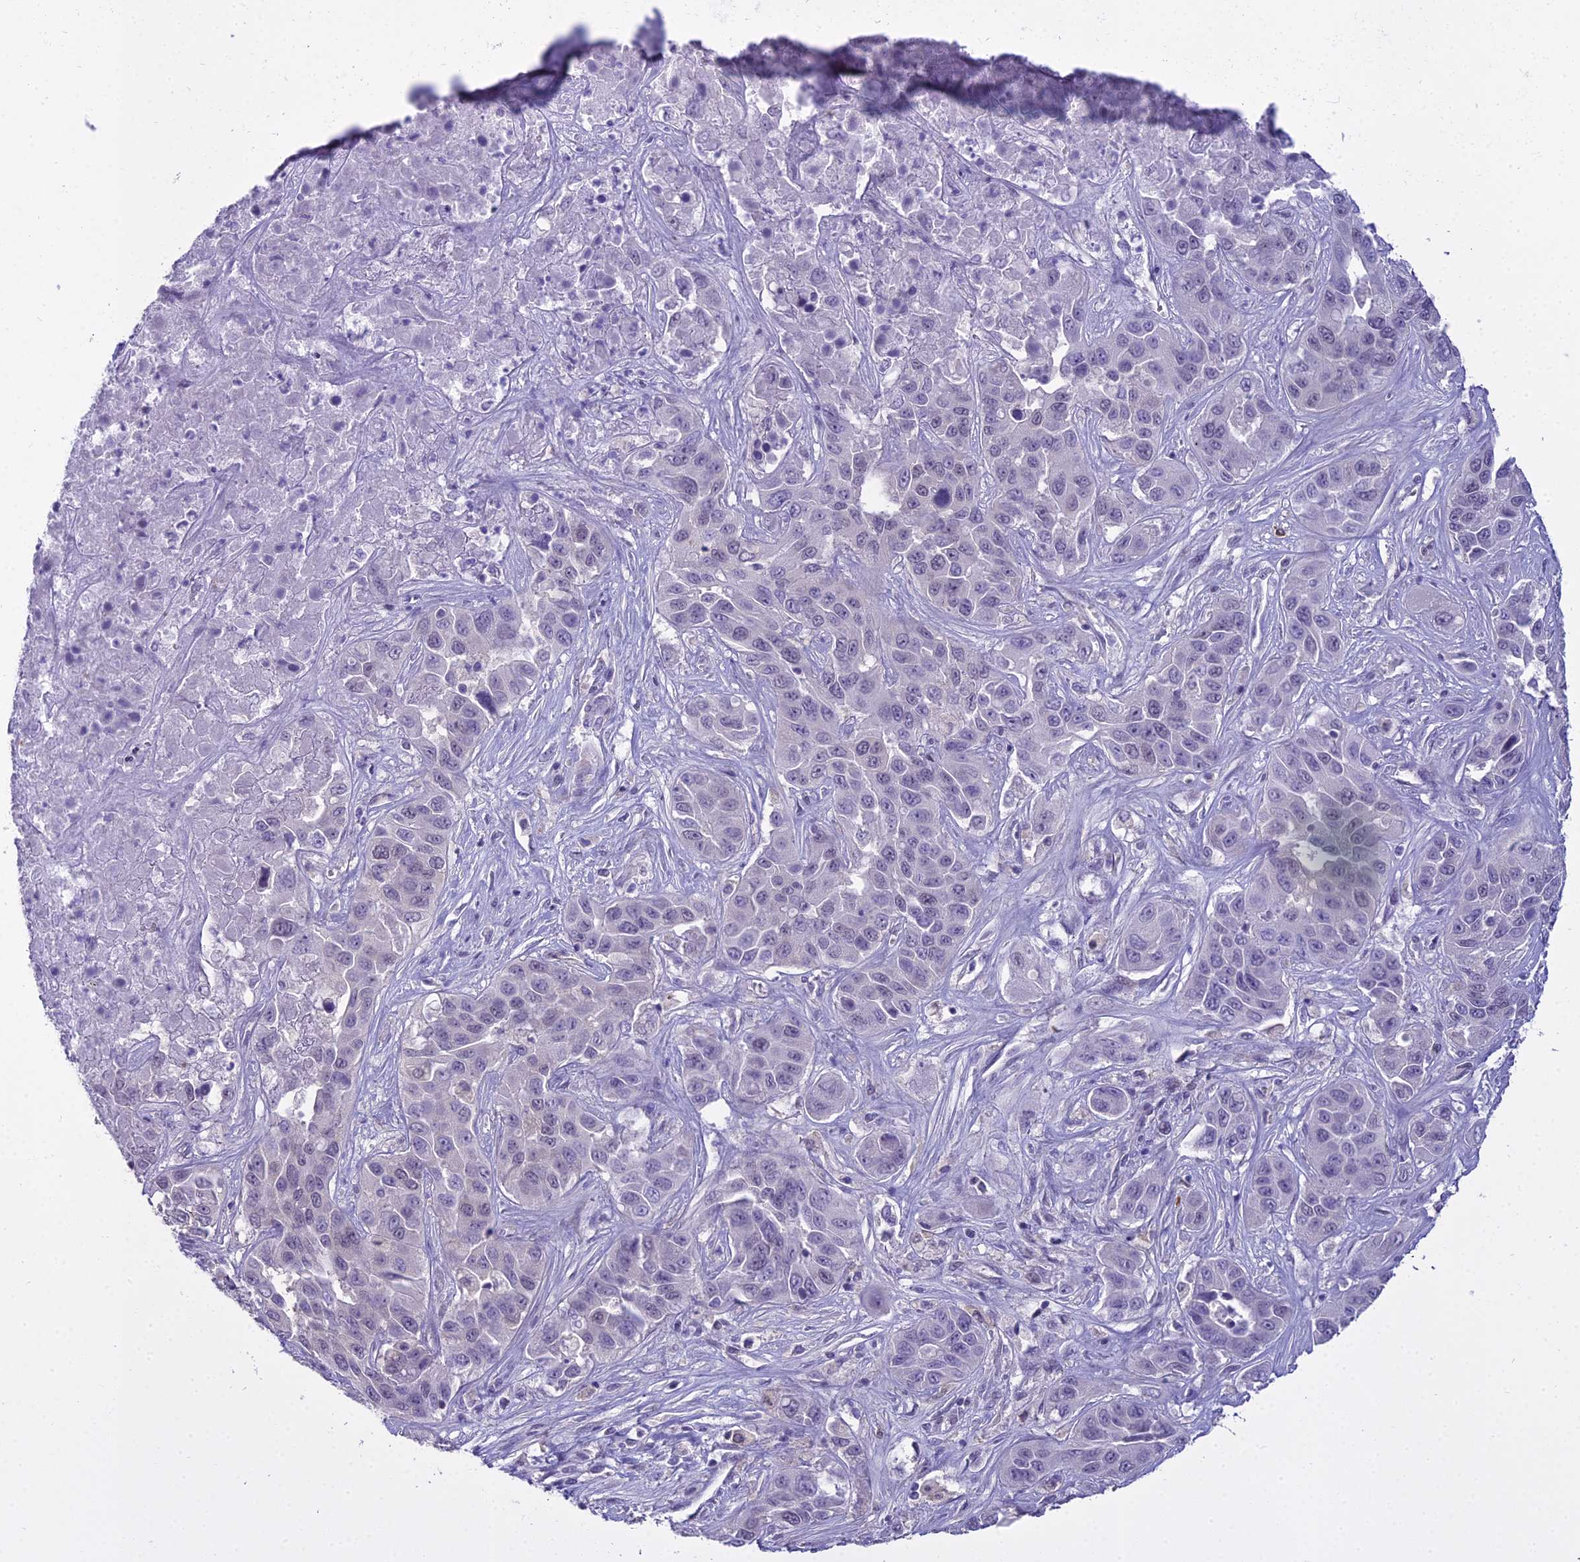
{"staining": {"intensity": "negative", "quantity": "none", "location": "none"}, "tissue": "liver cancer", "cell_type": "Tumor cells", "image_type": "cancer", "snomed": [{"axis": "morphology", "description": "Cholangiocarcinoma"}, {"axis": "topography", "description": "Liver"}], "caption": "A high-resolution photomicrograph shows immunohistochemistry (IHC) staining of liver cancer, which exhibits no significant staining in tumor cells.", "gene": "BLNK", "patient": {"sex": "female", "age": 52}}